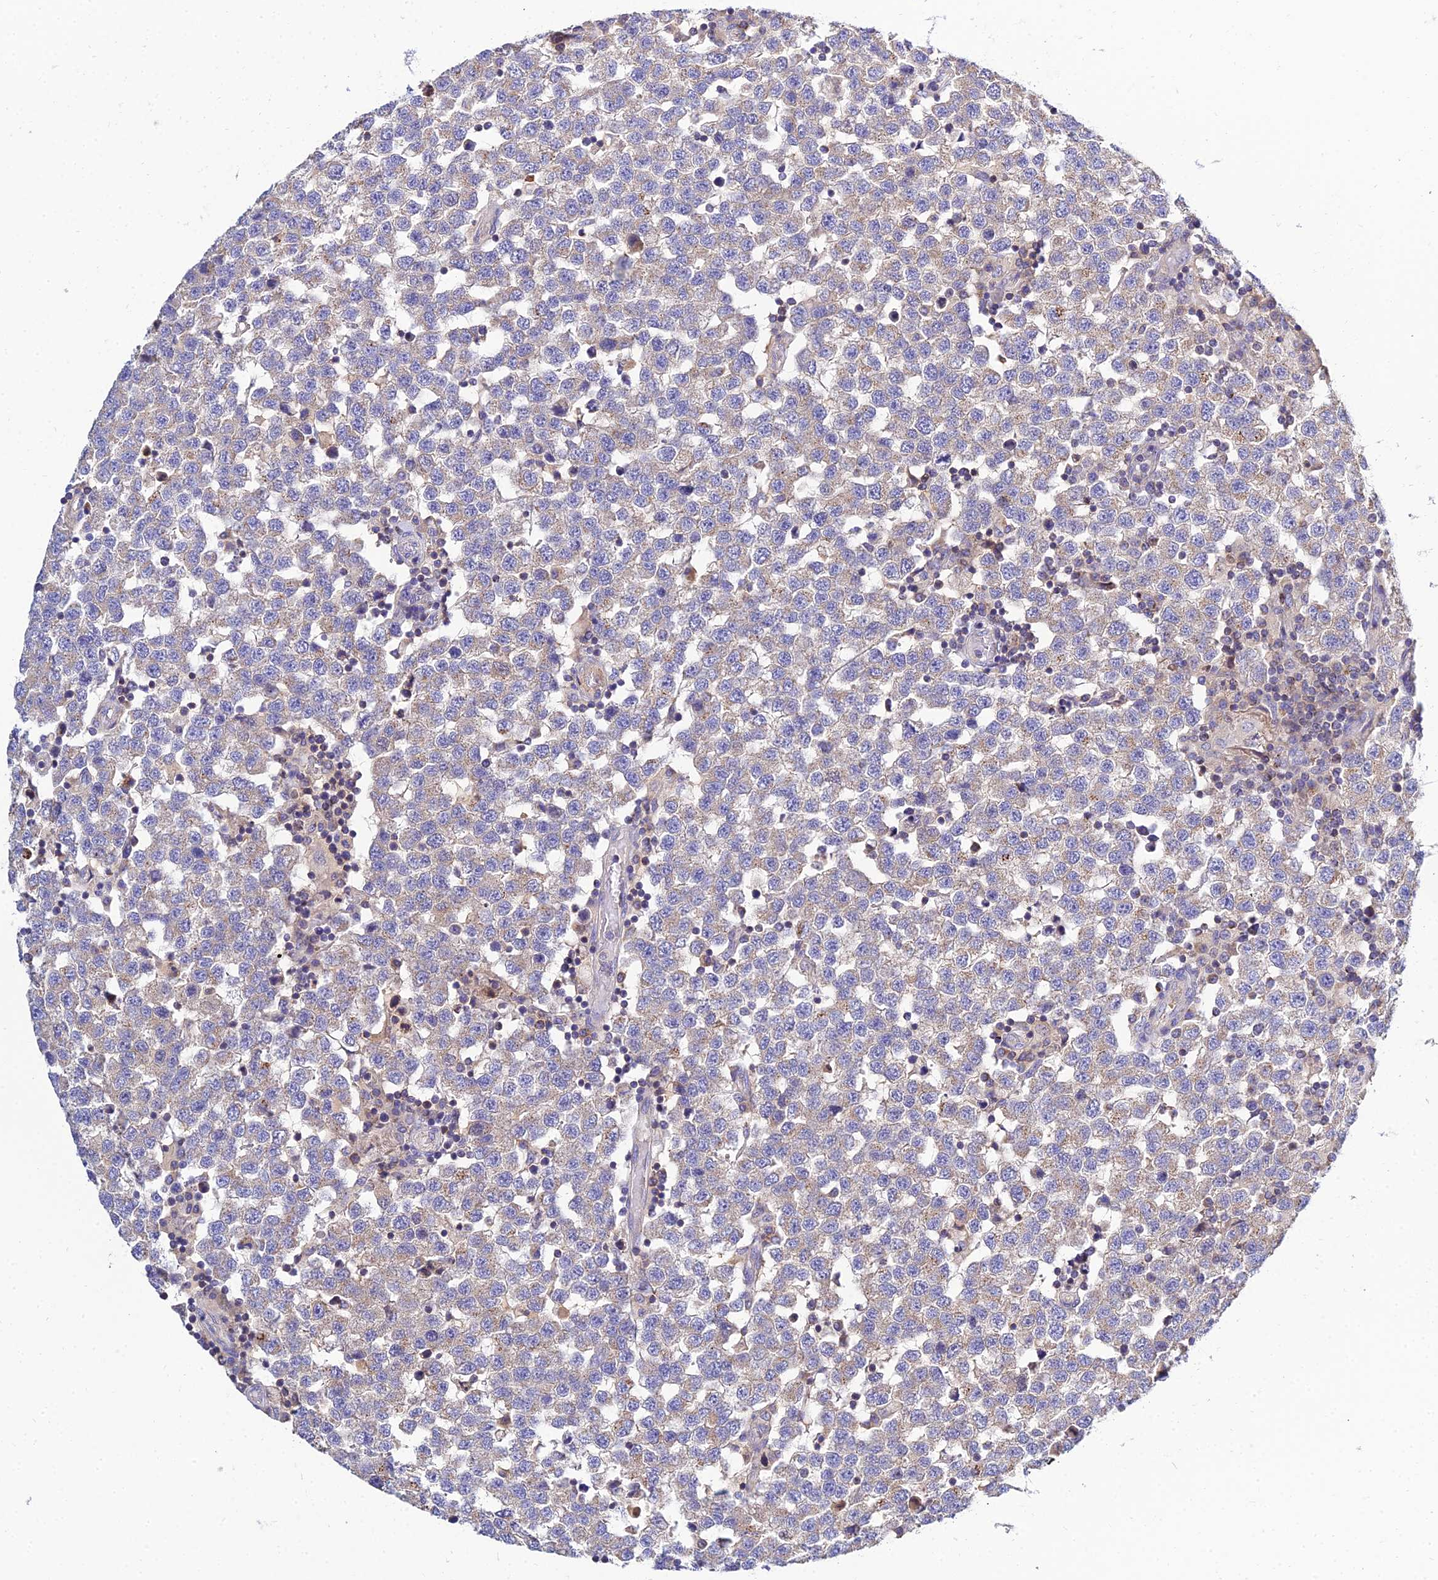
{"staining": {"intensity": "weak", "quantity": "25%-75%", "location": "cytoplasmic/membranous"}, "tissue": "testis cancer", "cell_type": "Tumor cells", "image_type": "cancer", "snomed": [{"axis": "morphology", "description": "Seminoma, NOS"}, {"axis": "topography", "description": "Testis"}], "caption": "A brown stain labels weak cytoplasmic/membranous positivity of a protein in seminoma (testis) tumor cells.", "gene": "NPY", "patient": {"sex": "male", "age": 34}}